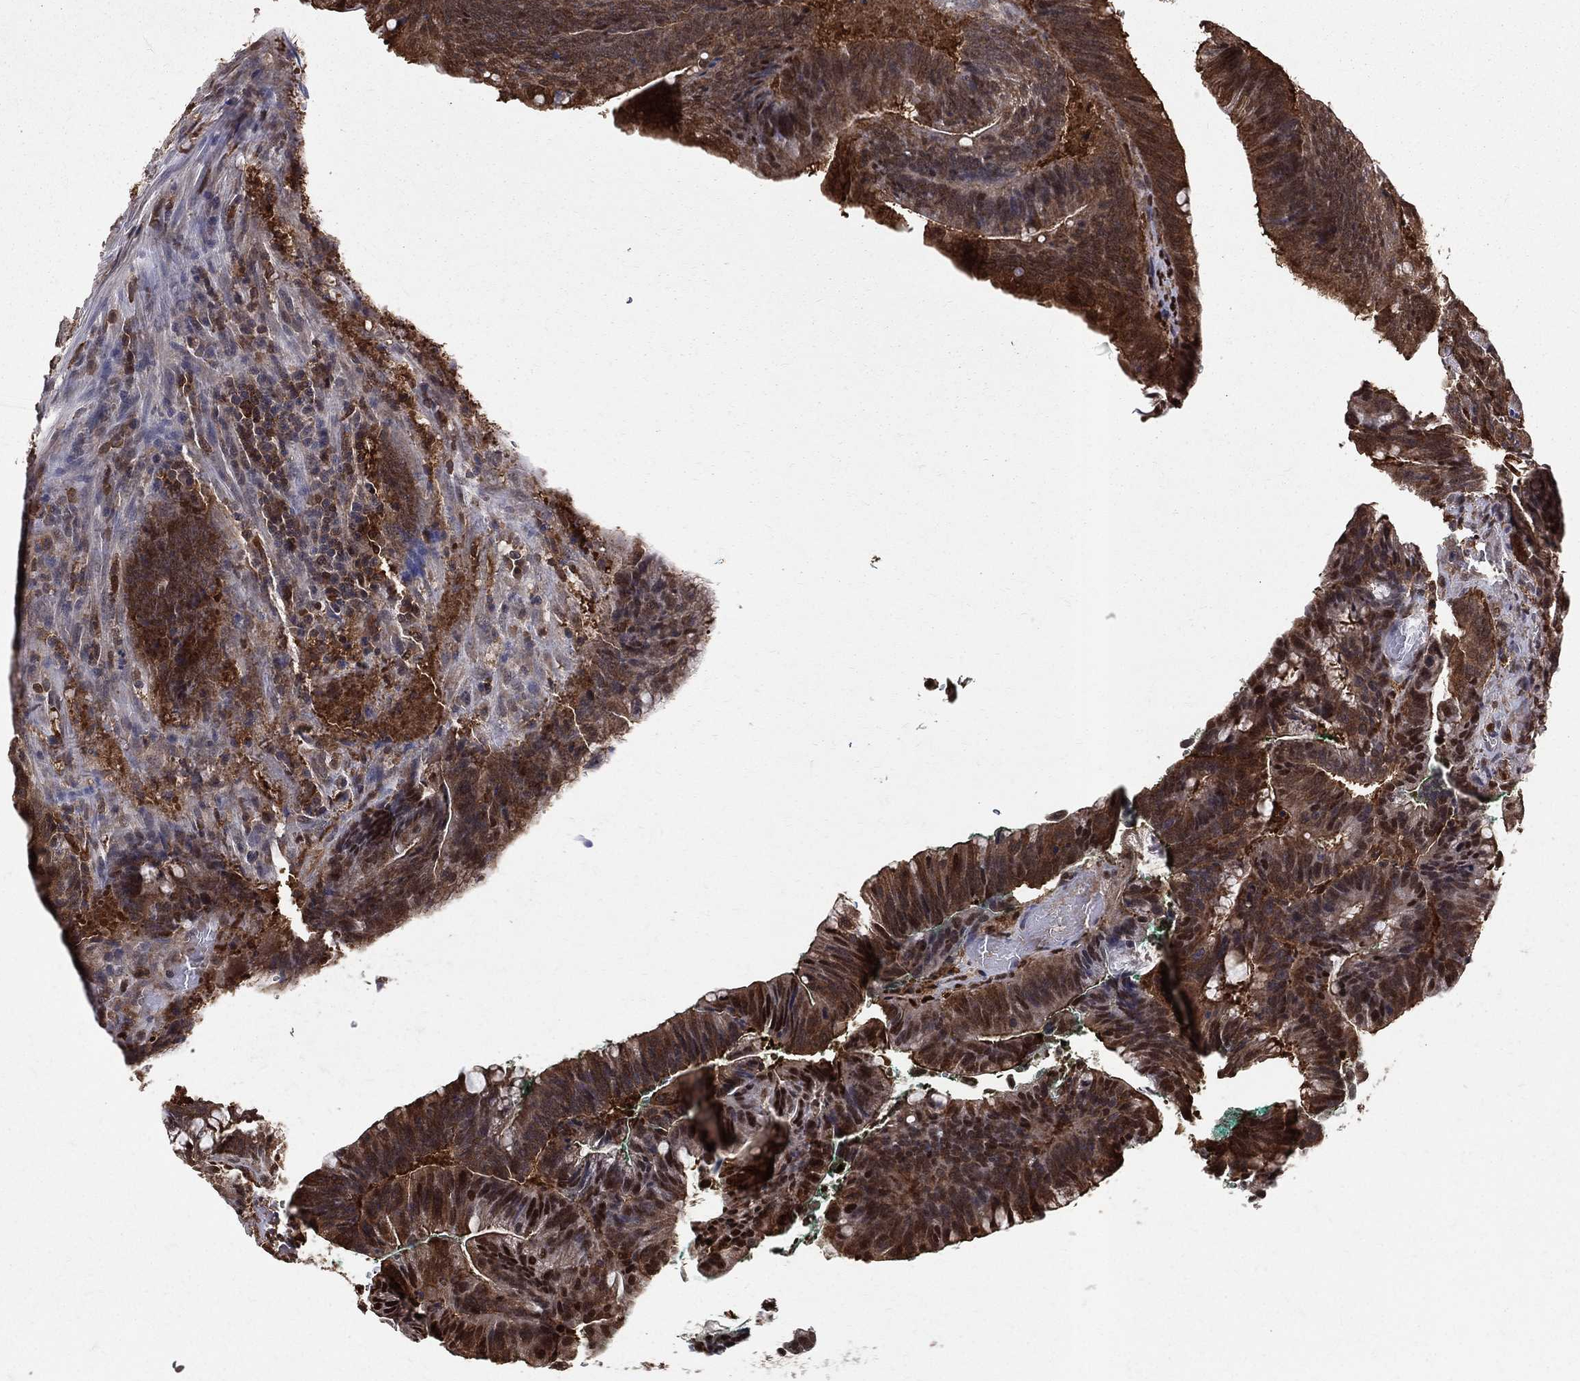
{"staining": {"intensity": "moderate", "quantity": ">75%", "location": "cytoplasmic/membranous,nuclear"}, "tissue": "colorectal cancer", "cell_type": "Tumor cells", "image_type": "cancer", "snomed": [{"axis": "morphology", "description": "Adenocarcinoma, NOS"}, {"axis": "topography", "description": "Colon"}], "caption": "Colorectal cancer stained for a protein (brown) reveals moderate cytoplasmic/membranous and nuclear positive staining in about >75% of tumor cells.", "gene": "ENO1", "patient": {"sex": "female", "age": 87}}